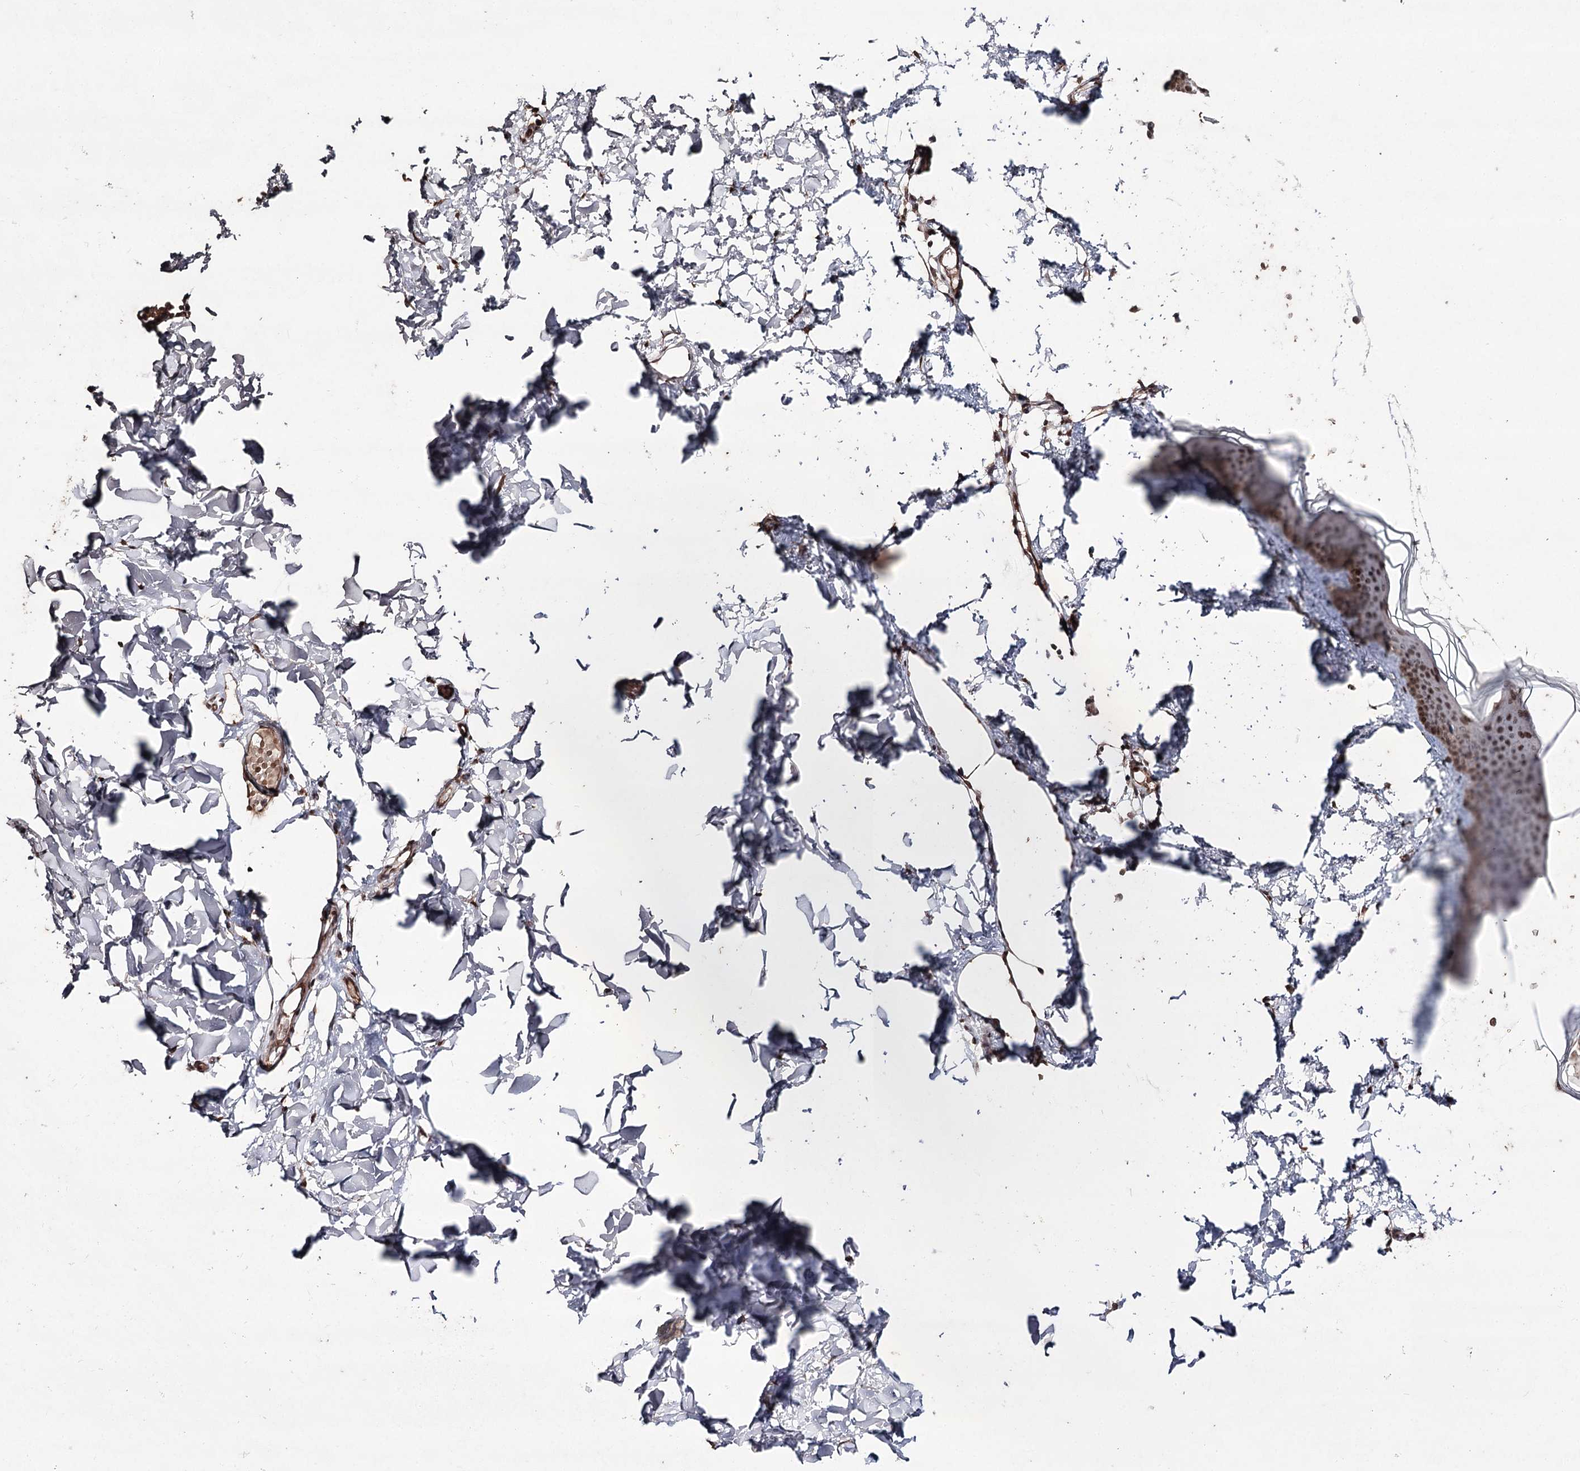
{"staining": {"intensity": "moderate", "quantity": ">75%", "location": "cytoplasmic/membranous,nuclear"}, "tissue": "skin", "cell_type": "Fibroblasts", "image_type": "normal", "snomed": [{"axis": "morphology", "description": "Normal tissue, NOS"}, {"axis": "topography", "description": "Skin"}], "caption": "Immunohistochemical staining of normal skin exhibits >75% levels of moderate cytoplasmic/membranous,nuclear protein expression in about >75% of fibroblasts. Using DAB (3,3'-diaminobenzidine) (brown) and hematoxylin (blue) stains, captured at high magnification using brightfield microscopy.", "gene": "ATG14", "patient": {"sex": "female", "age": 58}}